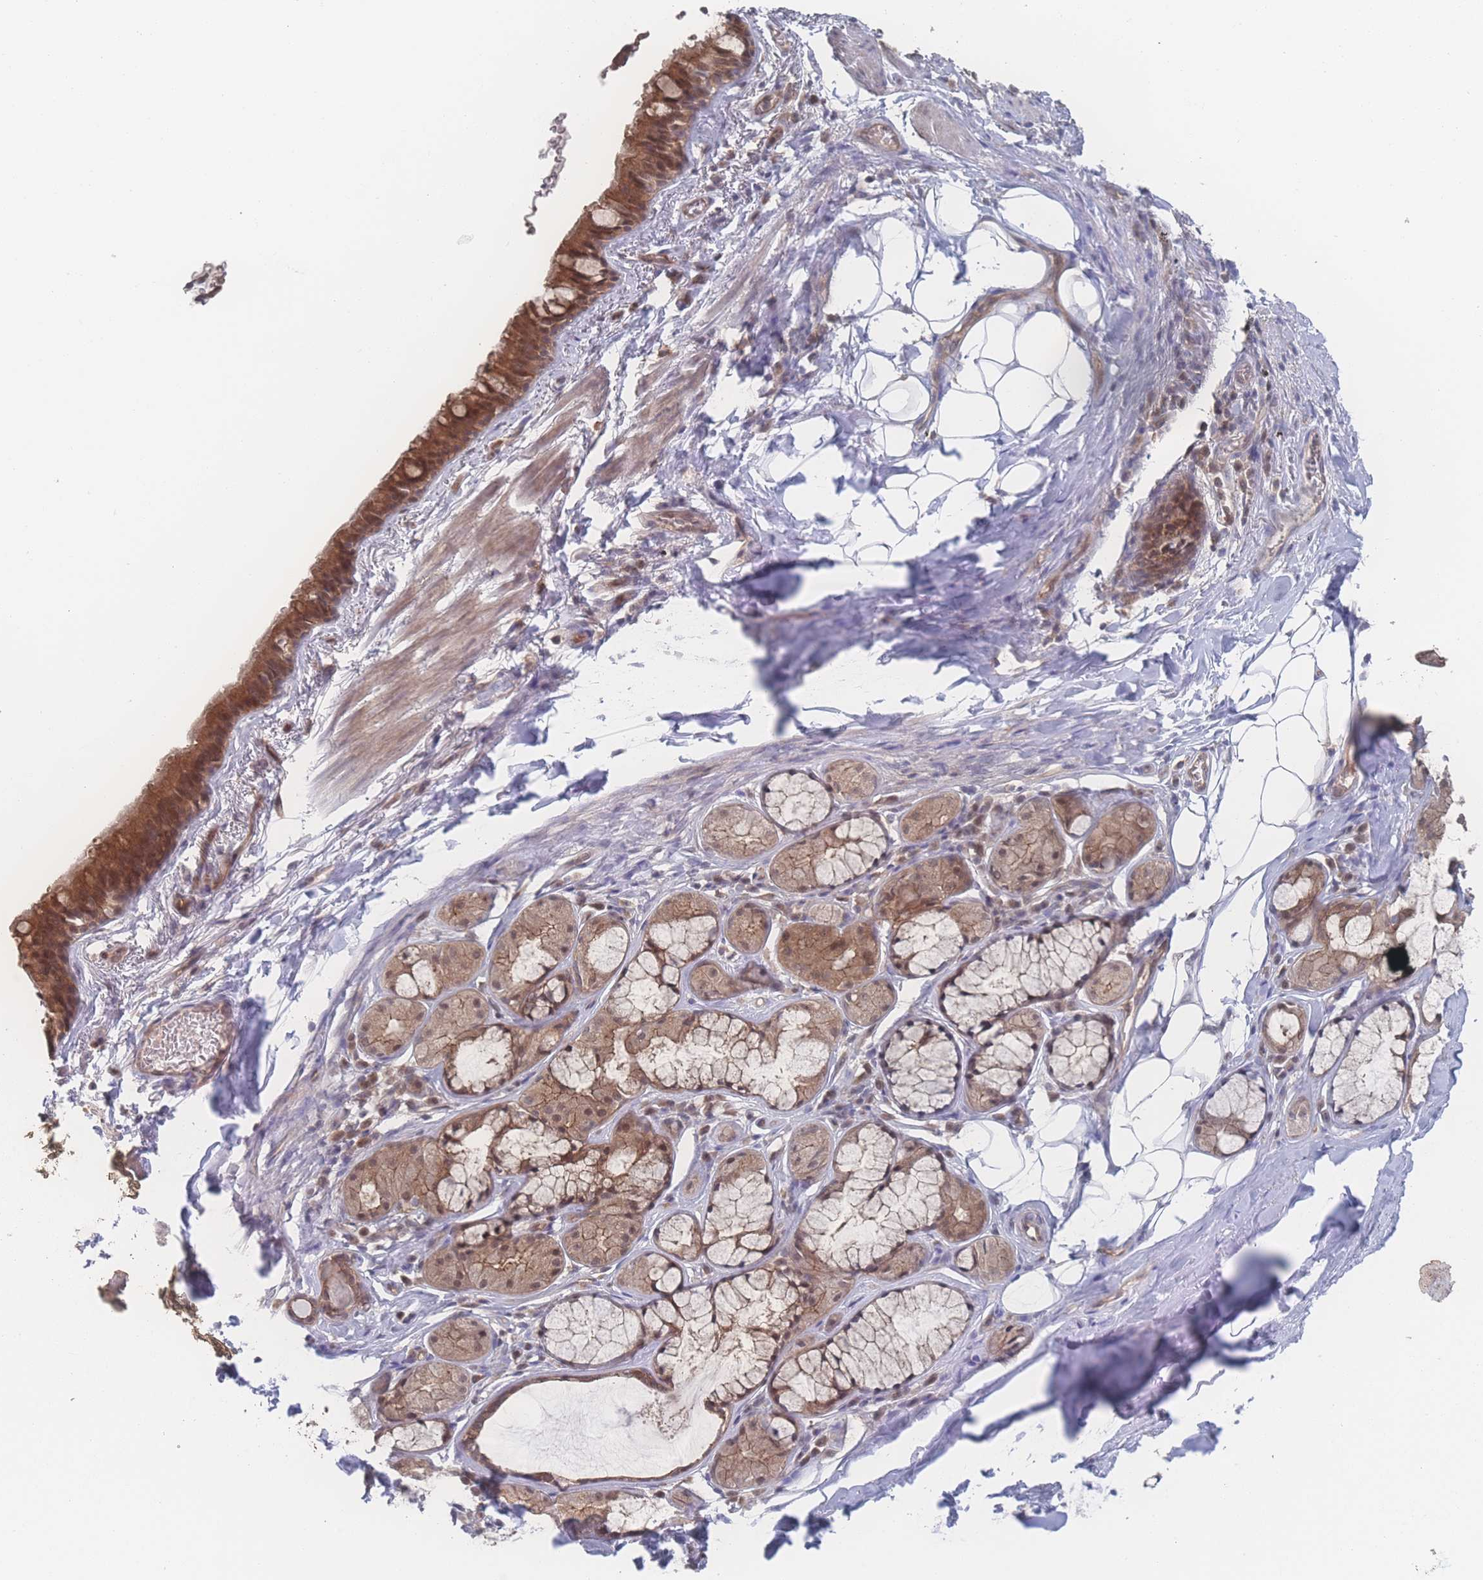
{"staining": {"intensity": "moderate", "quantity": ">75%", "location": "cytoplasmic/membranous"}, "tissue": "bronchus", "cell_type": "Respiratory epithelial cells", "image_type": "normal", "snomed": [{"axis": "morphology", "description": "Normal tissue, NOS"}, {"axis": "topography", "description": "Cartilage tissue"}], "caption": "High-magnification brightfield microscopy of benign bronchus stained with DAB (3,3'-diaminobenzidine) (brown) and counterstained with hematoxylin (blue). respiratory epithelial cells exhibit moderate cytoplasmic/membranous positivity is present in approximately>75% of cells. The staining was performed using DAB to visualize the protein expression in brown, while the nuclei were stained in blue with hematoxylin (Magnification: 20x).", "gene": "NBEAL1", "patient": {"sex": "male", "age": 63}}